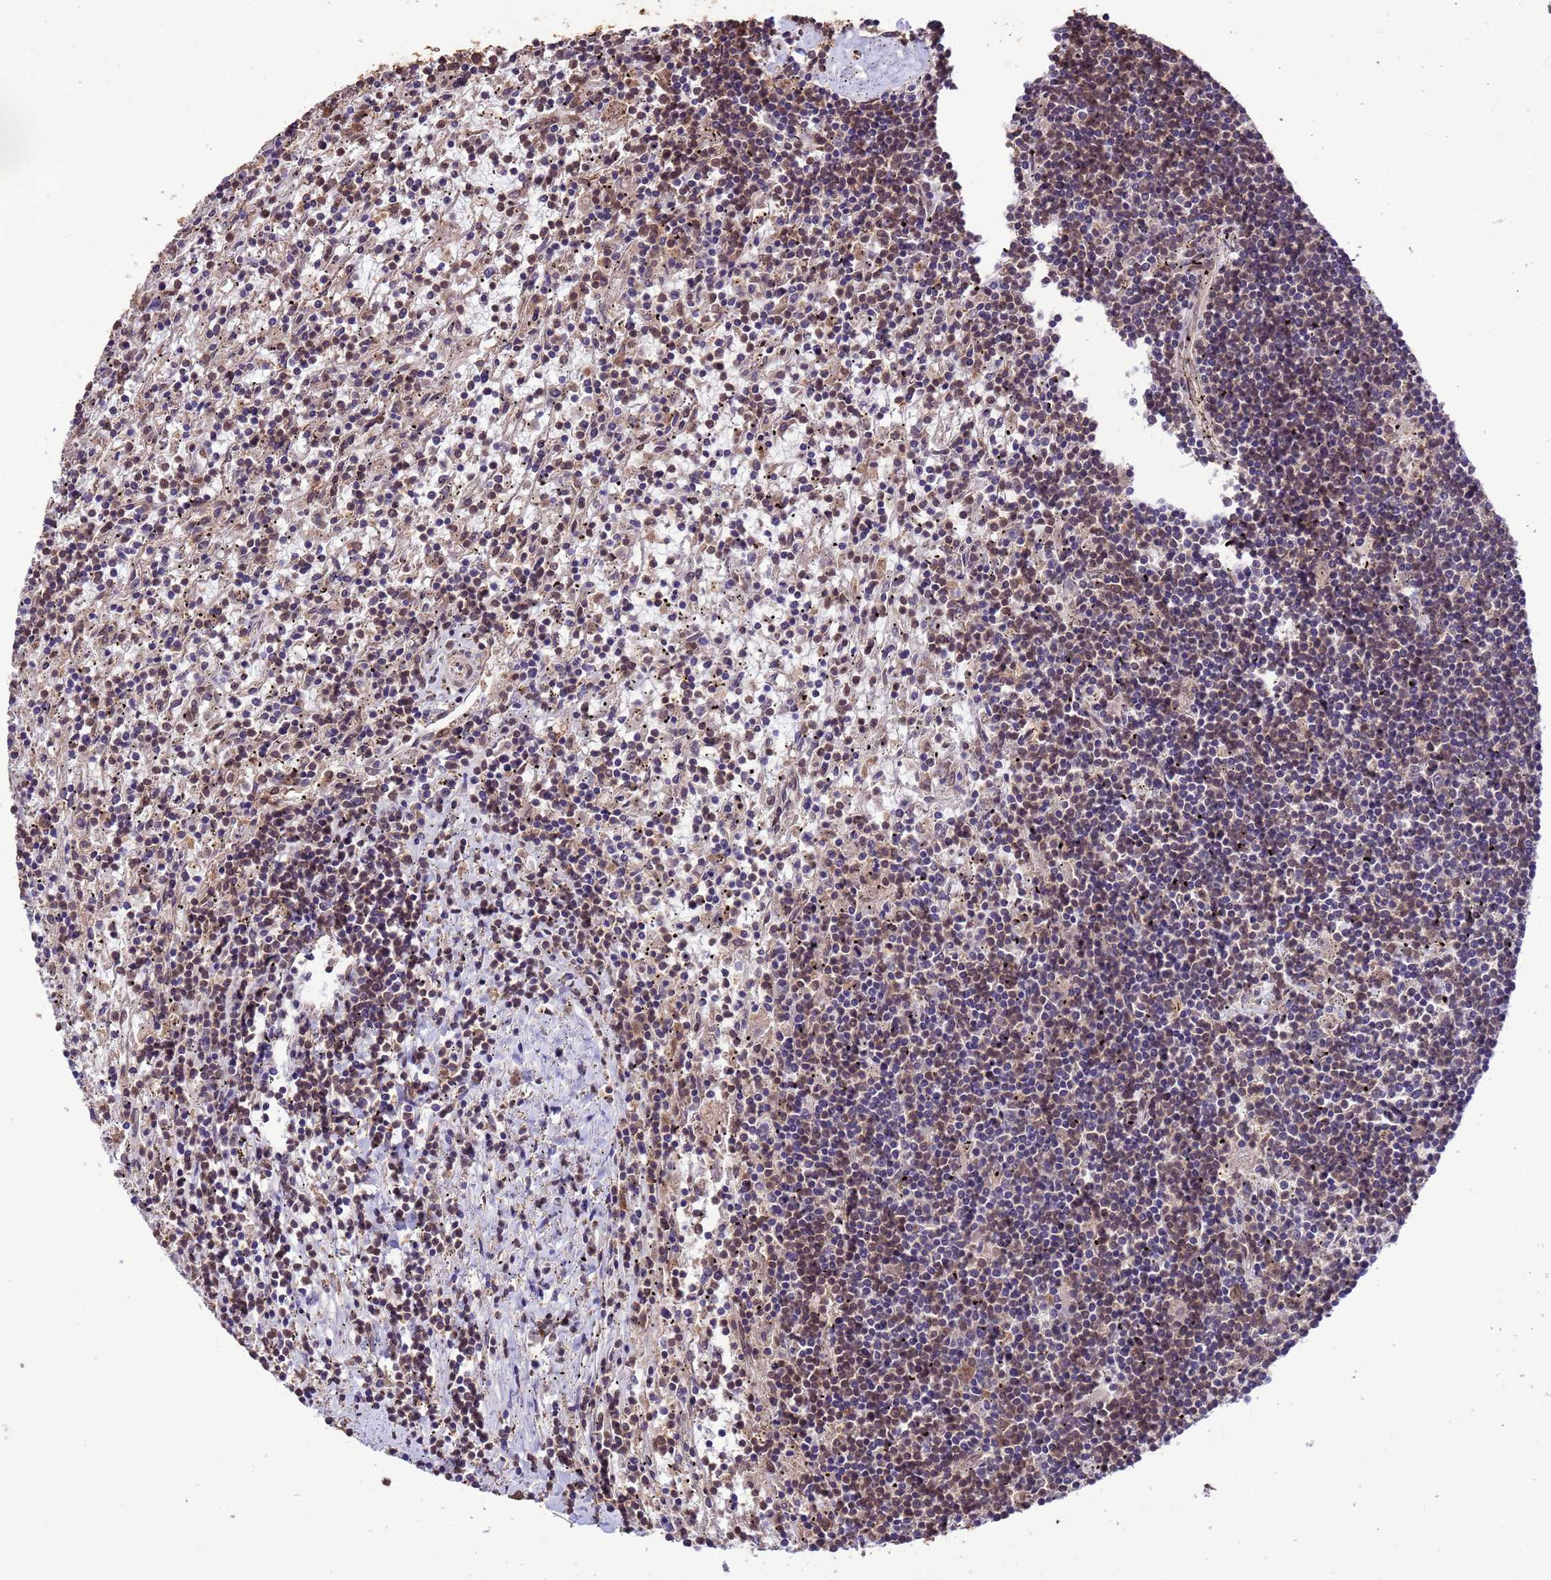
{"staining": {"intensity": "moderate", "quantity": "<25%", "location": "cytoplasmic/membranous,nuclear"}, "tissue": "lymphoma", "cell_type": "Tumor cells", "image_type": "cancer", "snomed": [{"axis": "morphology", "description": "Malignant lymphoma, non-Hodgkin's type, Low grade"}, {"axis": "topography", "description": "Spleen"}], "caption": "IHC histopathology image of neoplastic tissue: human malignant lymphoma, non-Hodgkin's type (low-grade) stained using IHC displays low levels of moderate protein expression localized specifically in the cytoplasmic/membranous and nuclear of tumor cells, appearing as a cytoplasmic/membranous and nuclear brown color.", "gene": "VSTM4", "patient": {"sex": "male", "age": 76}}